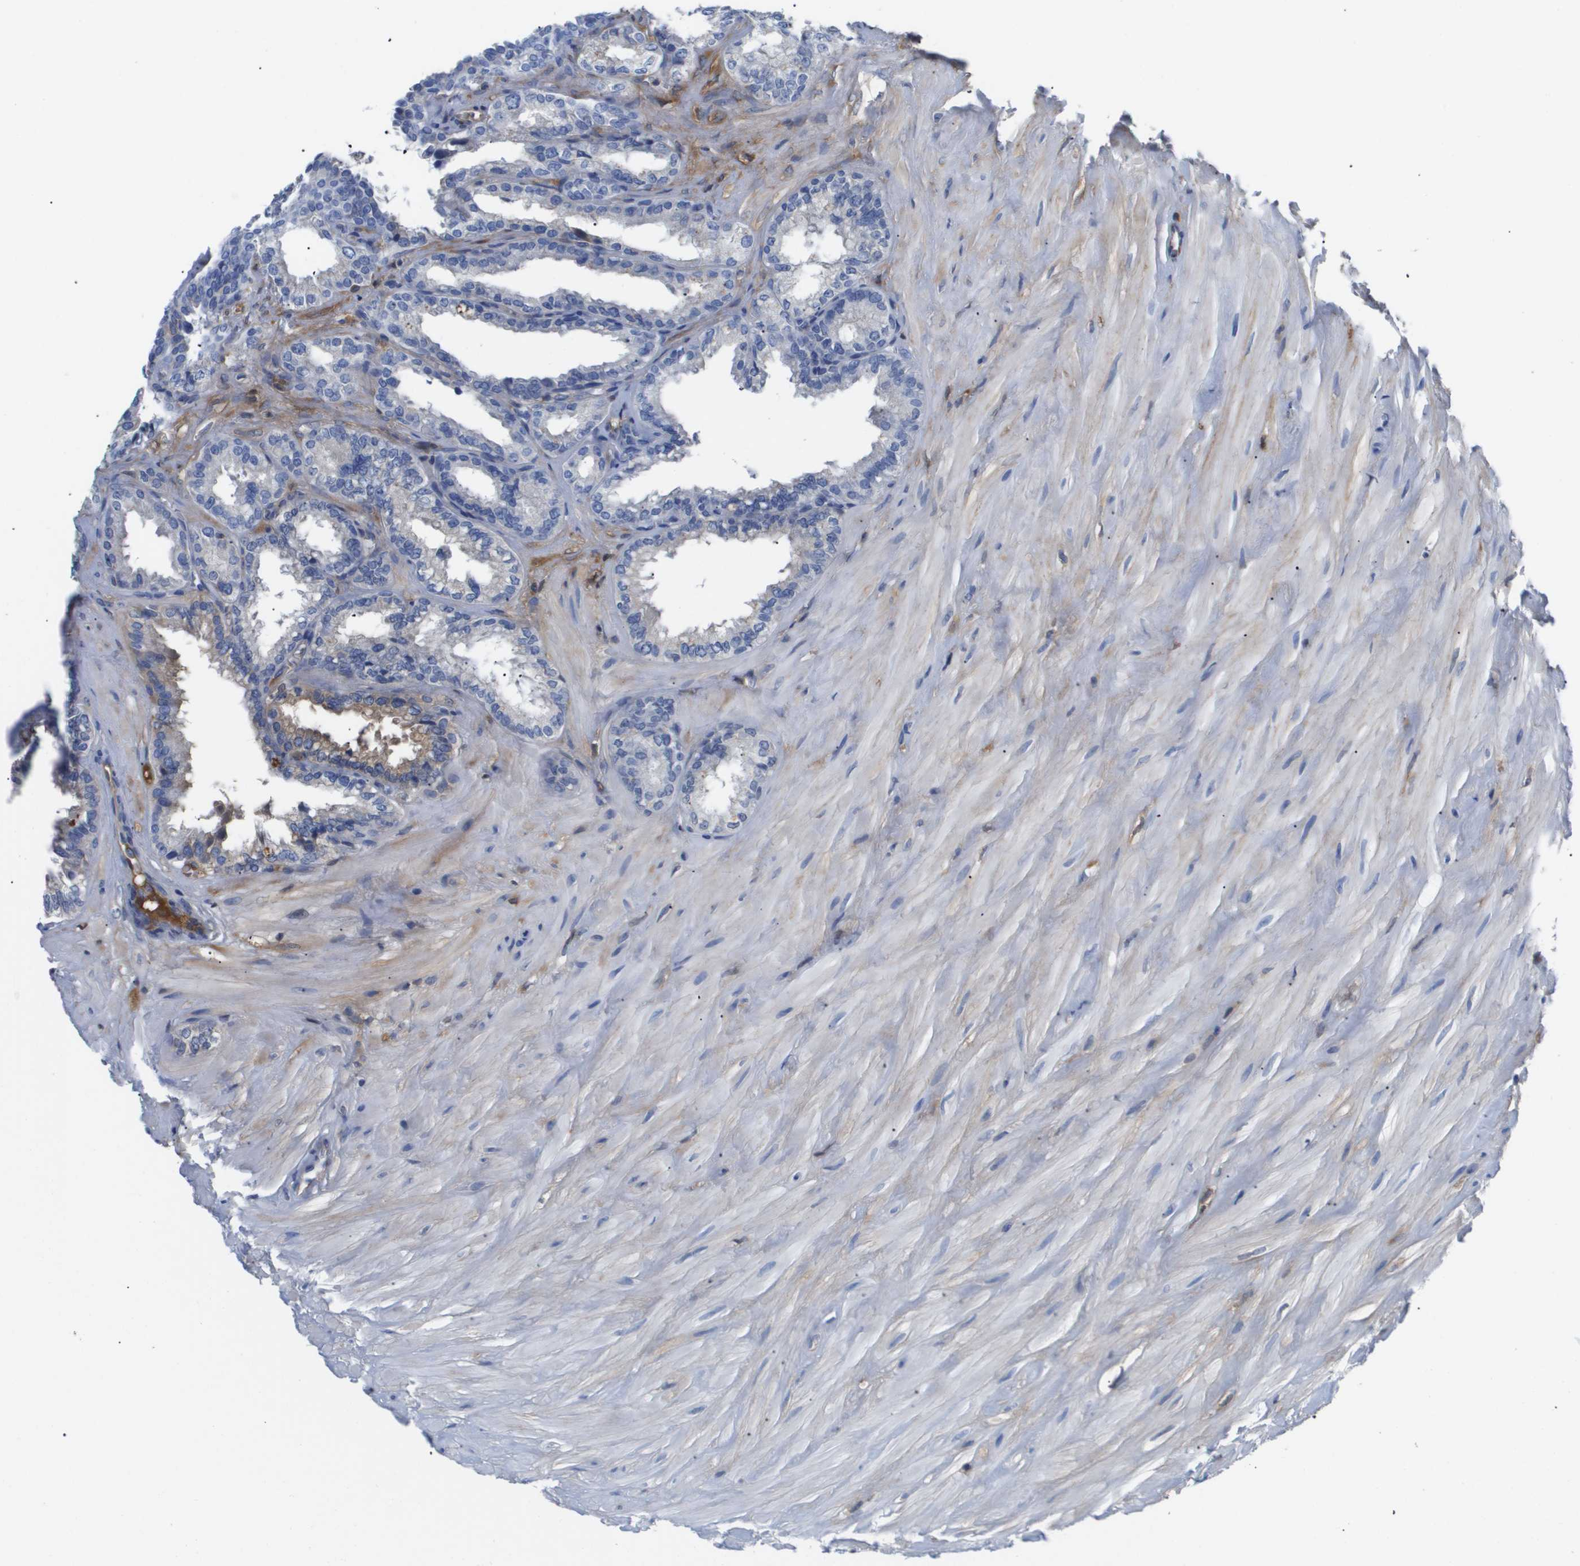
{"staining": {"intensity": "negative", "quantity": "none", "location": "none"}, "tissue": "seminal vesicle", "cell_type": "Glandular cells", "image_type": "normal", "snomed": [{"axis": "morphology", "description": "Normal tissue, NOS"}, {"axis": "topography", "description": "Seminal veicle"}], "caption": "Immunohistochemistry photomicrograph of unremarkable seminal vesicle: human seminal vesicle stained with DAB (3,3'-diaminobenzidine) exhibits no significant protein staining in glandular cells.", "gene": "SERPINA6", "patient": {"sex": "male", "age": 64}}